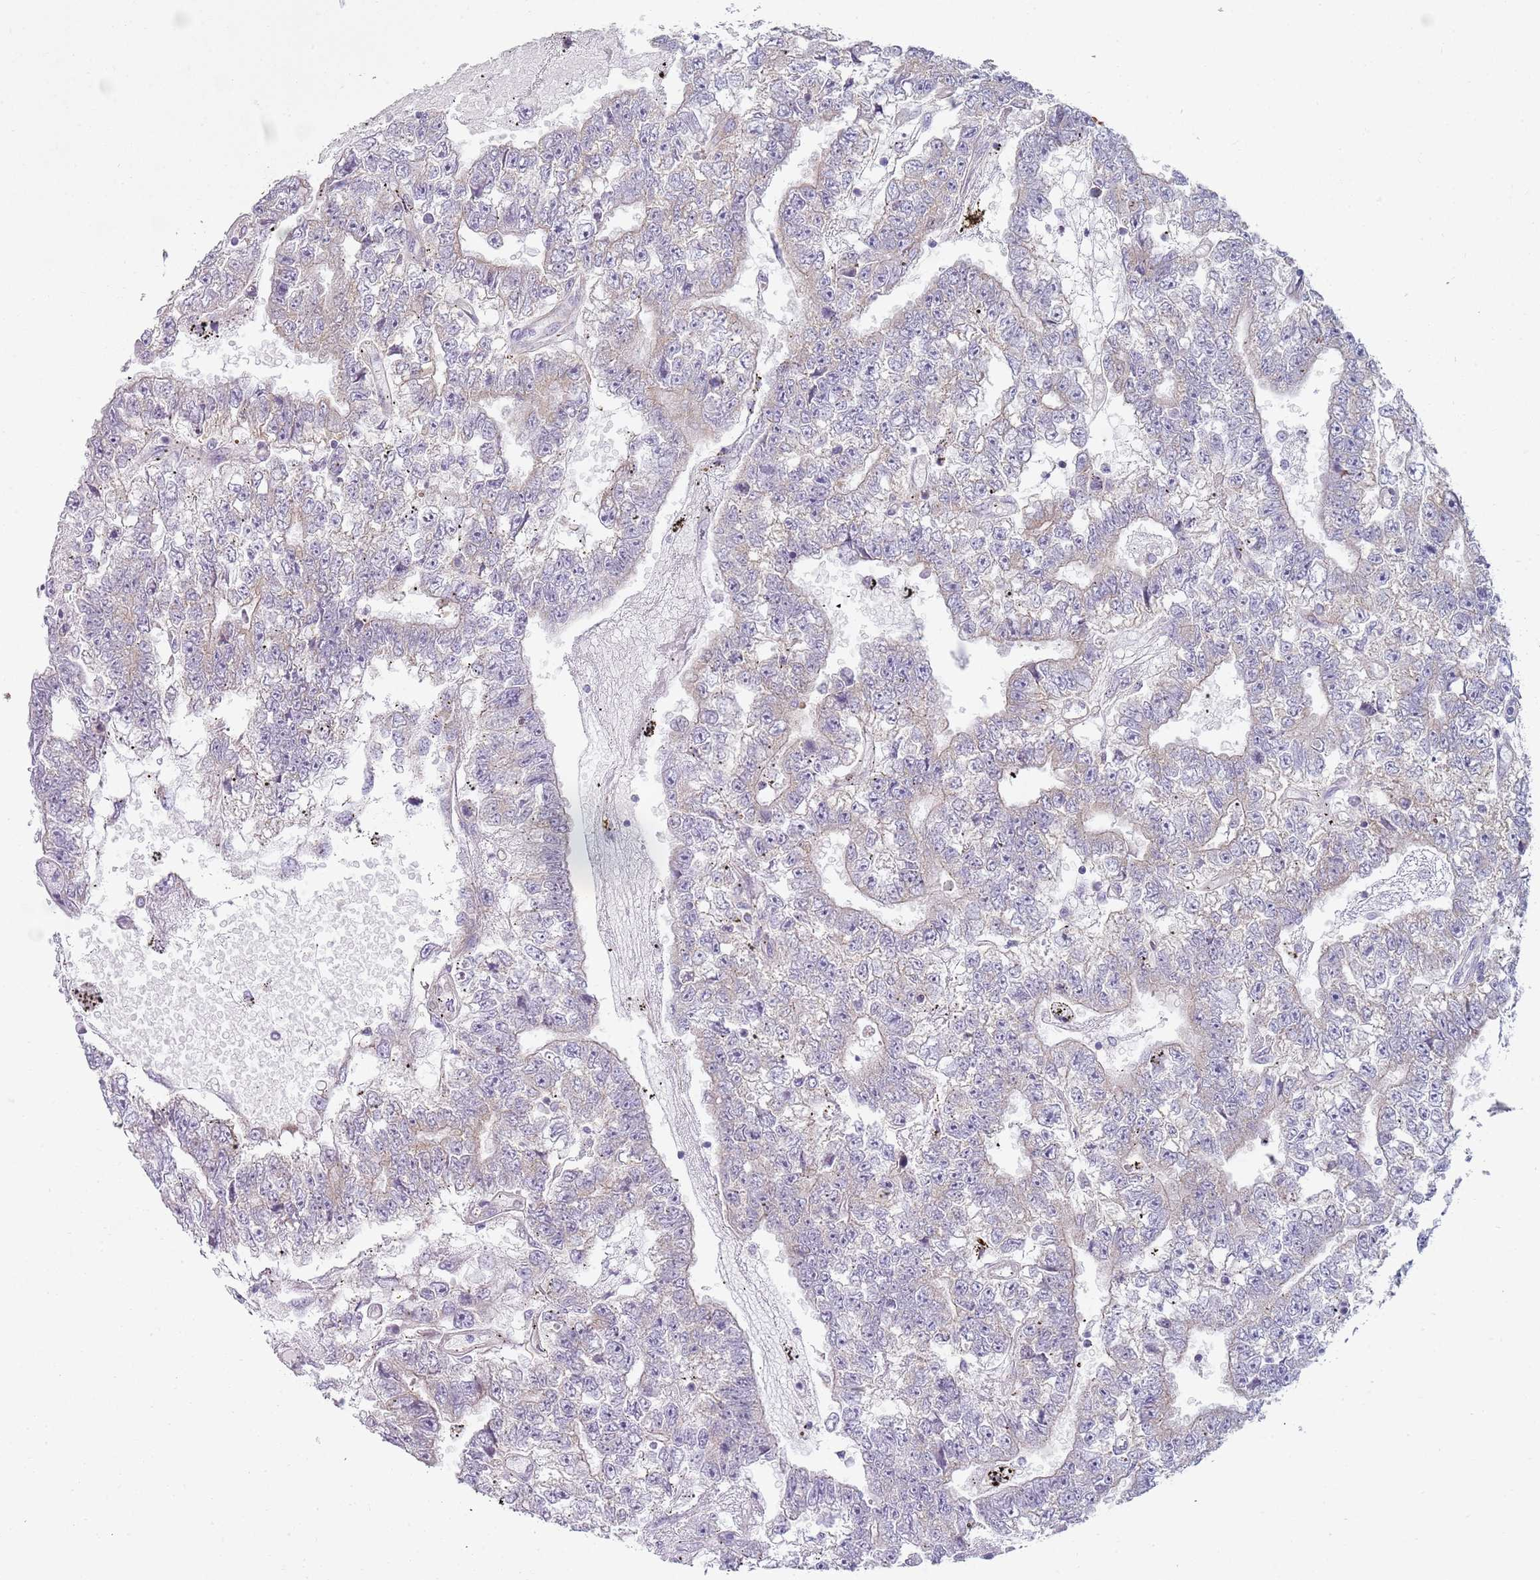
{"staining": {"intensity": "negative", "quantity": "none", "location": "none"}, "tissue": "testis cancer", "cell_type": "Tumor cells", "image_type": "cancer", "snomed": [{"axis": "morphology", "description": "Carcinoma, Embryonal, NOS"}, {"axis": "topography", "description": "Testis"}], "caption": "There is no significant expression in tumor cells of testis embryonal carcinoma. (Stains: DAB IHC with hematoxylin counter stain, Microscopy: brightfield microscopy at high magnification).", "gene": "SLC26A6", "patient": {"sex": "male", "age": 25}}